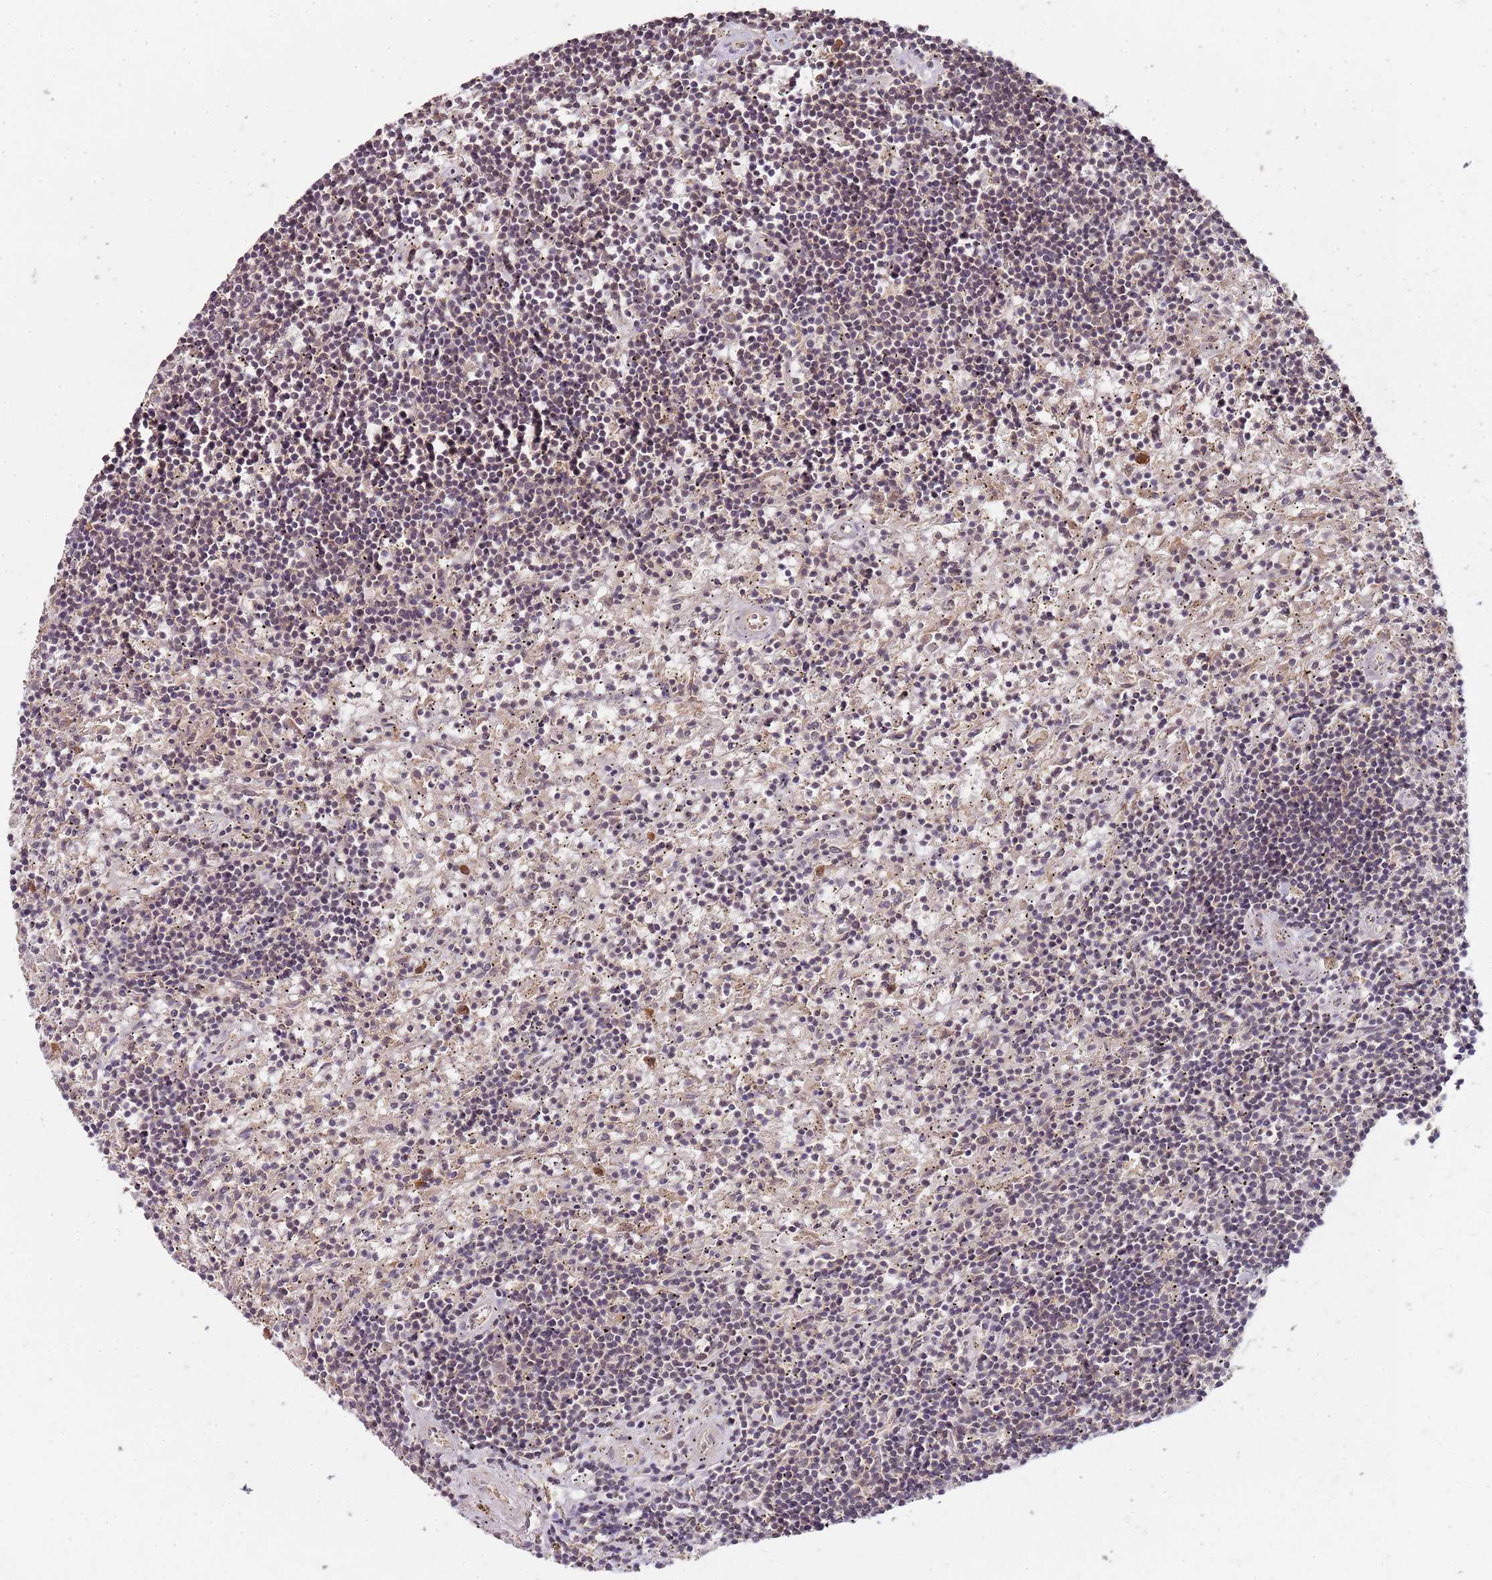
{"staining": {"intensity": "negative", "quantity": "none", "location": "none"}, "tissue": "lymphoma", "cell_type": "Tumor cells", "image_type": "cancer", "snomed": [{"axis": "morphology", "description": "Malignant lymphoma, non-Hodgkin's type, Low grade"}, {"axis": "topography", "description": "Spleen"}], "caption": "The immunohistochemistry photomicrograph has no significant positivity in tumor cells of low-grade malignant lymphoma, non-Hodgkin's type tissue.", "gene": "LIN37", "patient": {"sex": "male", "age": 76}}